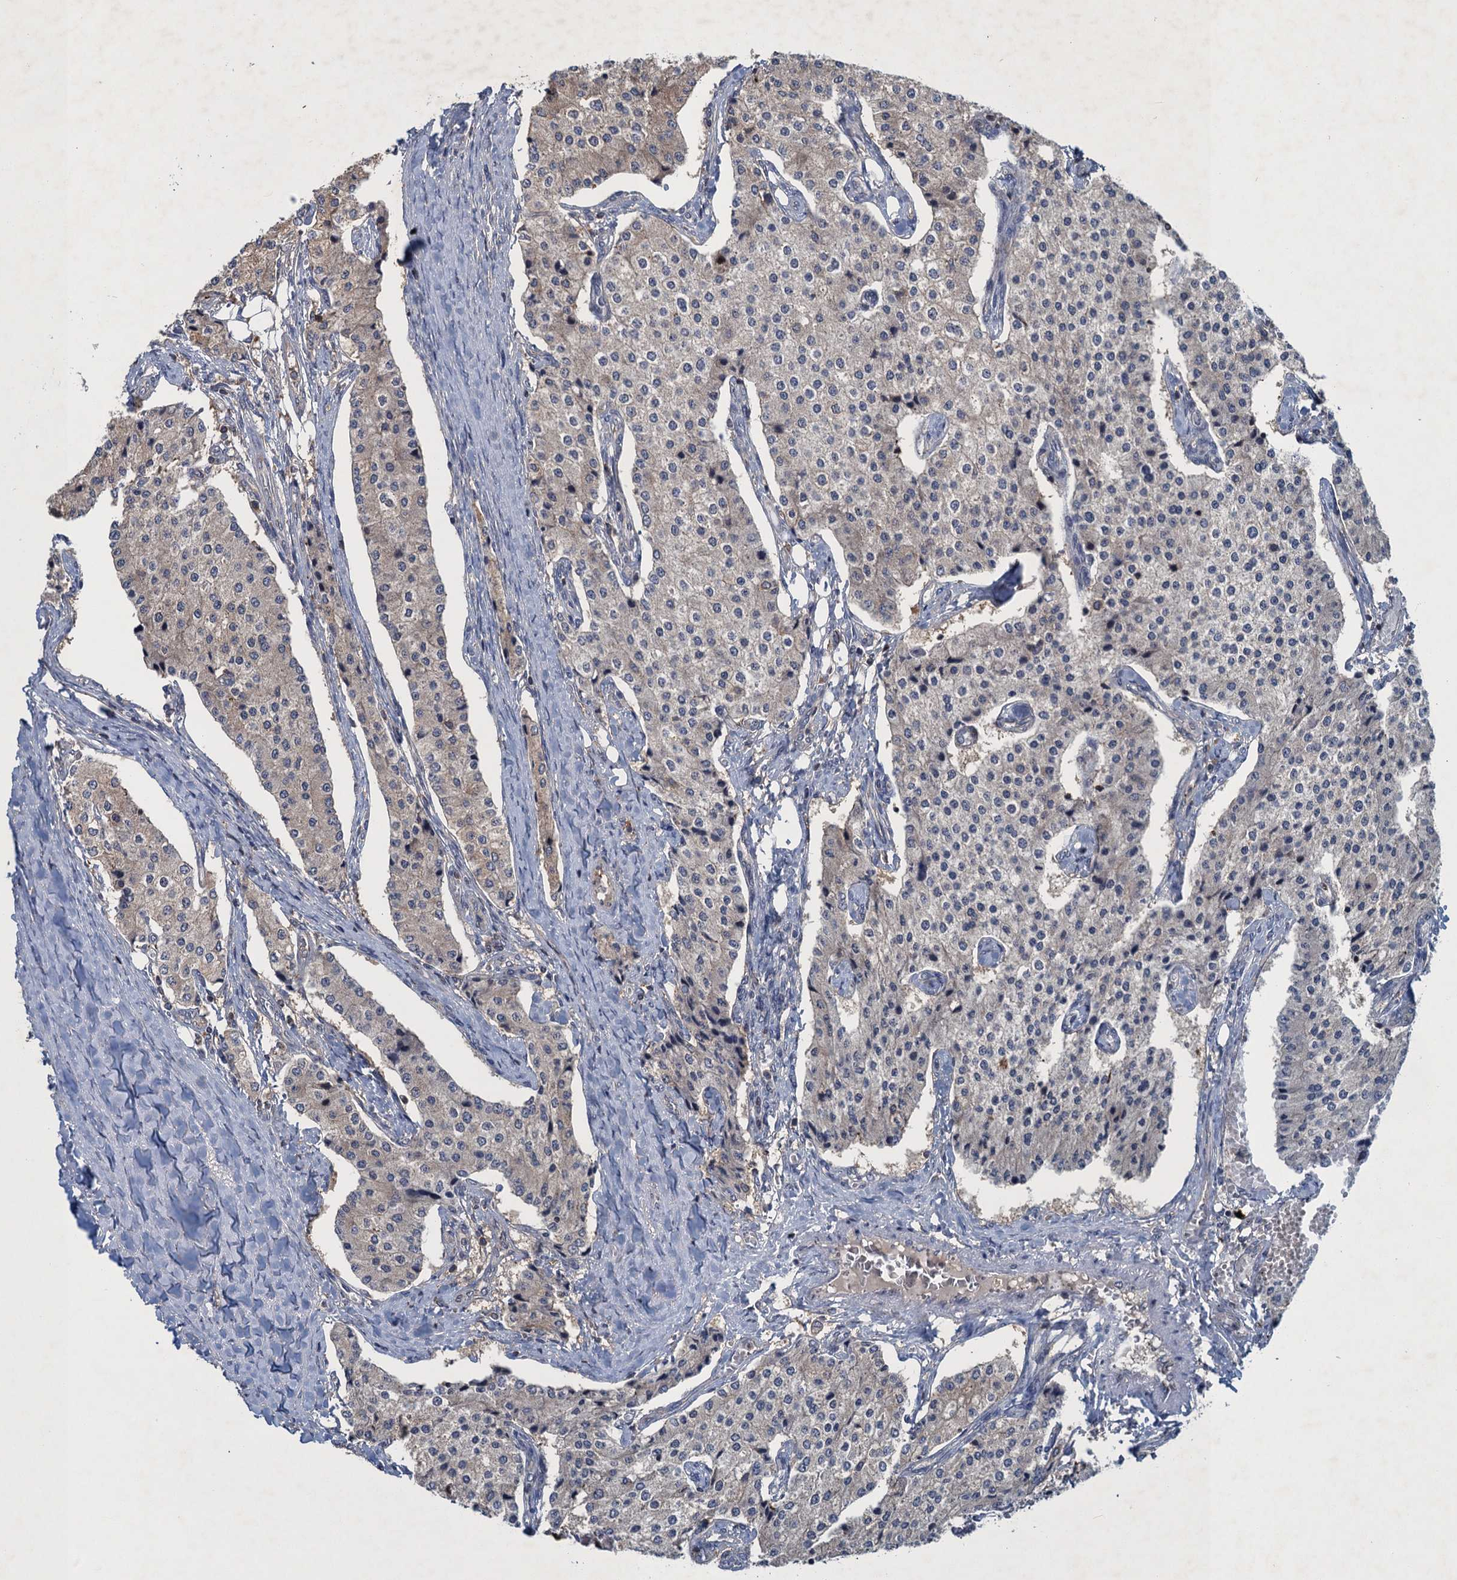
{"staining": {"intensity": "weak", "quantity": "<25%", "location": "cytoplasmic/membranous"}, "tissue": "carcinoid", "cell_type": "Tumor cells", "image_type": "cancer", "snomed": [{"axis": "morphology", "description": "Carcinoid, malignant, NOS"}, {"axis": "topography", "description": "Colon"}], "caption": "Carcinoid stained for a protein using immunohistochemistry shows no positivity tumor cells.", "gene": "RNF165", "patient": {"sex": "female", "age": 52}}